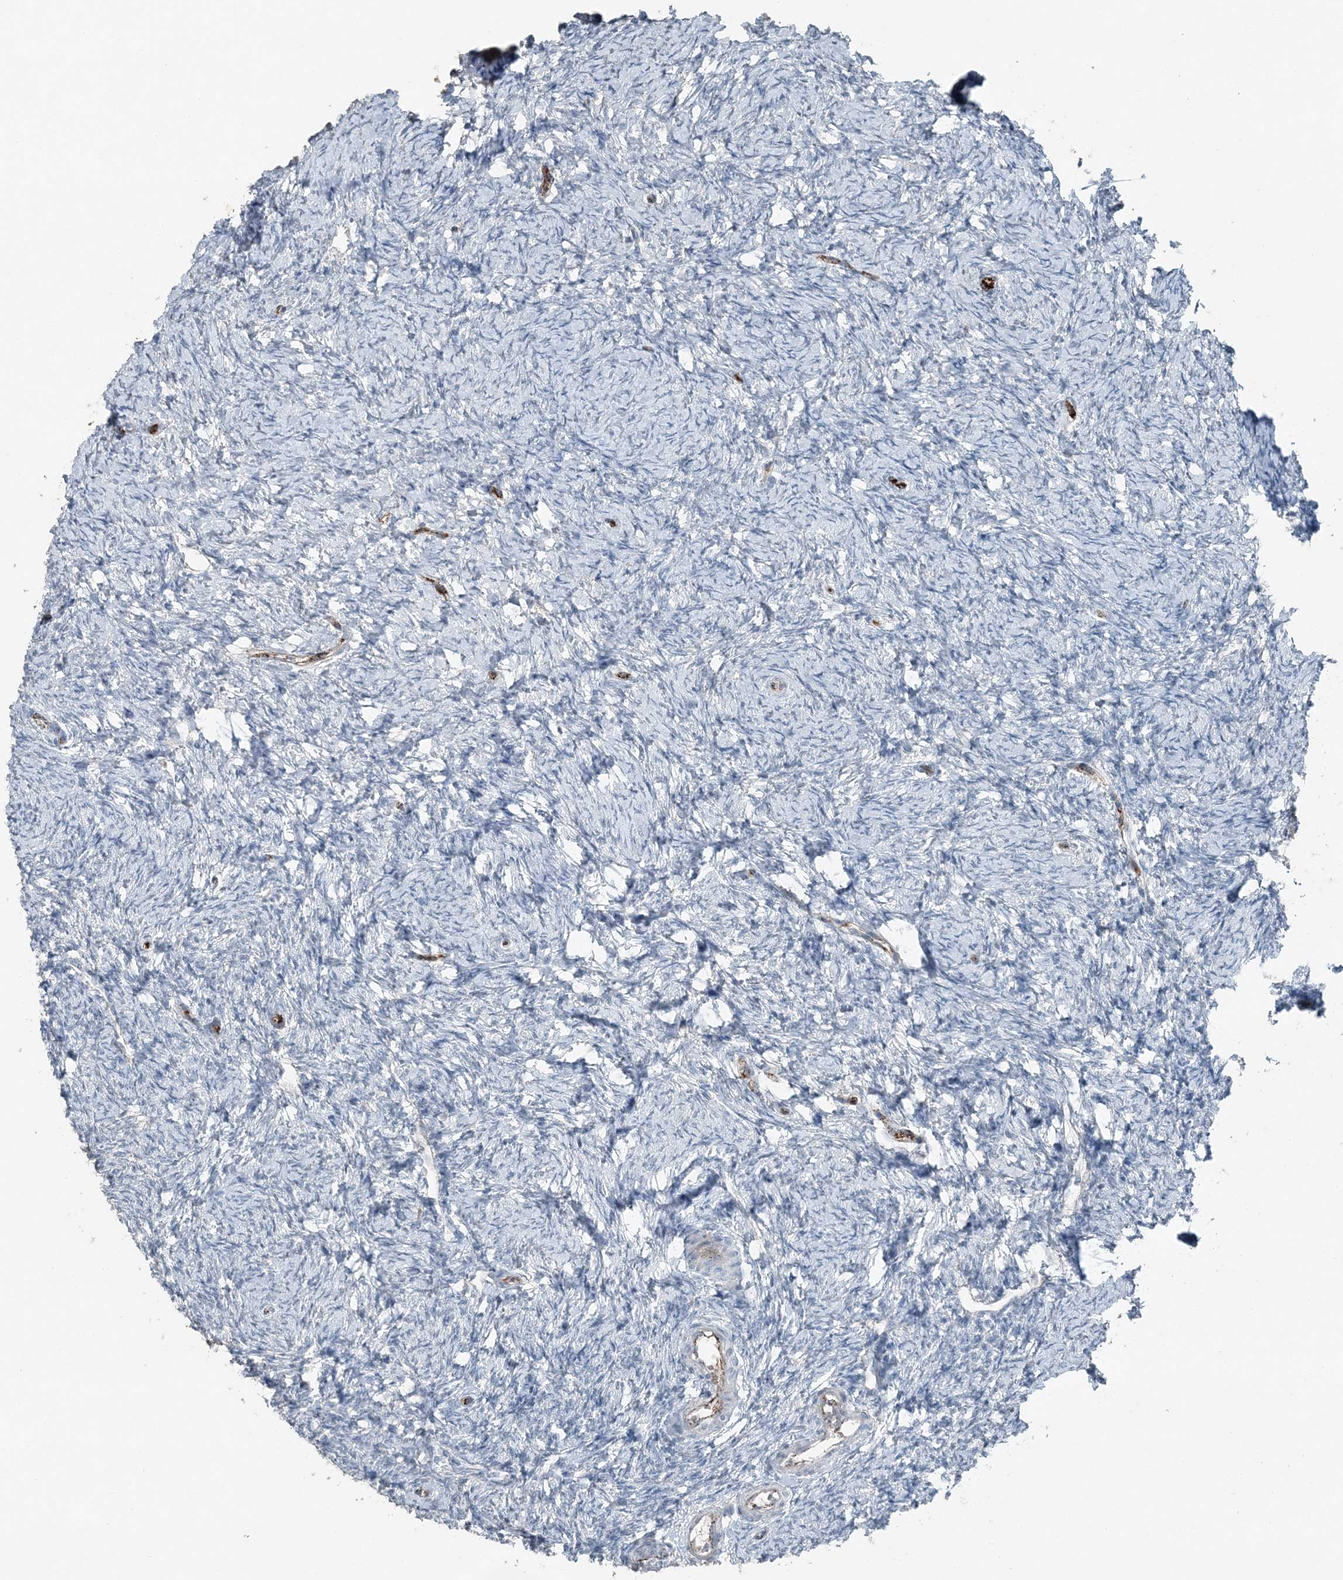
{"staining": {"intensity": "moderate", "quantity": ">75%", "location": "cytoplasmic/membranous"}, "tissue": "ovary", "cell_type": "Follicle cells", "image_type": "normal", "snomed": [{"axis": "morphology", "description": "Normal tissue, NOS"}, {"axis": "morphology", "description": "Cyst, NOS"}, {"axis": "topography", "description": "Ovary"}], "caption": "Immunohistochemistry of benign human ovary demonstrates medium levels of moderate cytoplasmic/membranous staining in about >75% of follicle cells. (Brightfield microscopy of DAB IHC at high magnification).", "gene": "ELOVL7", "patient": {"sex": "female", "age": 33}}